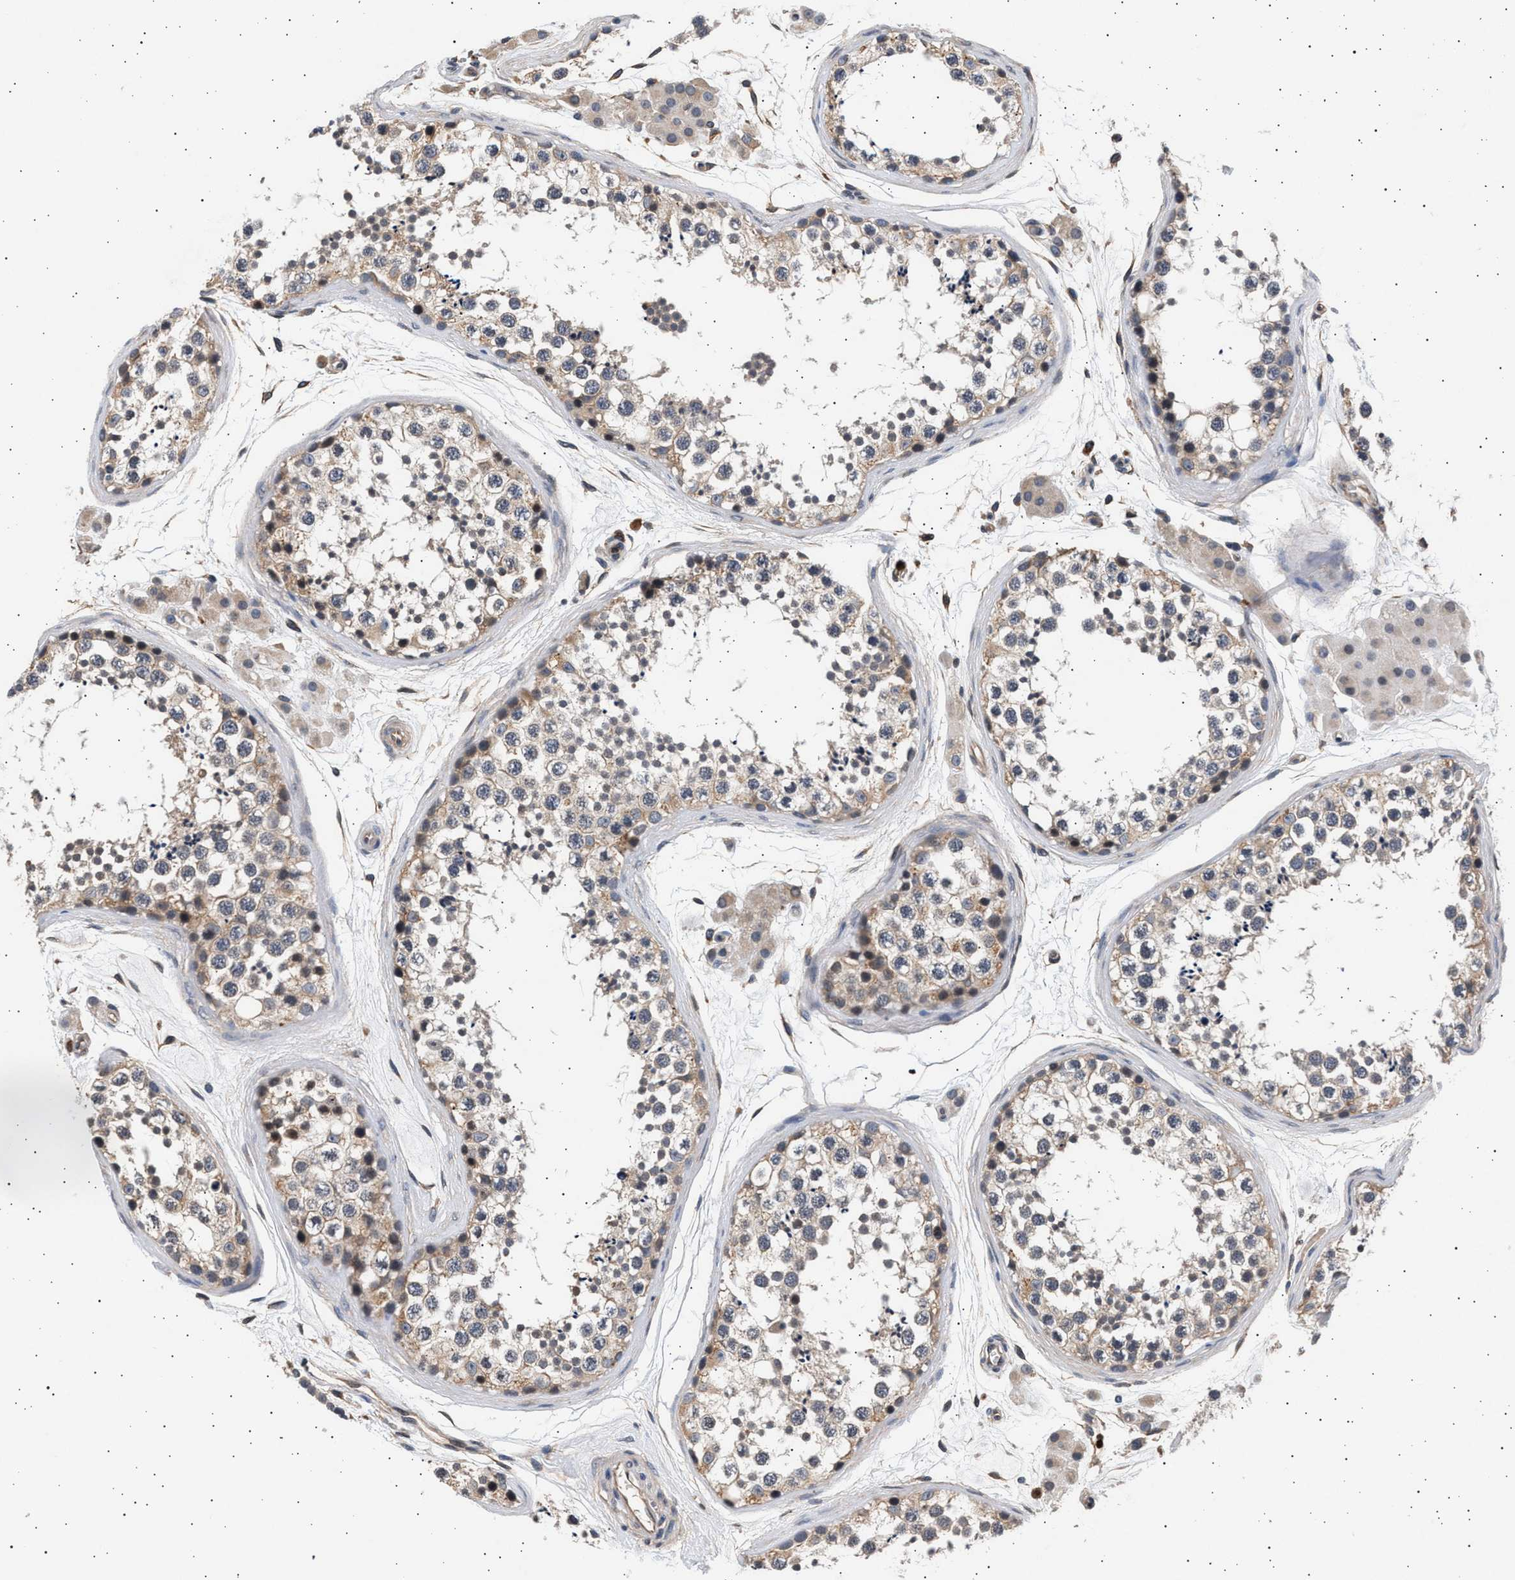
{"staining": {"intensity": "weak", "quantity": "25%-75%", "location": "cytoplasmic/membranous"}, "tissue": "testis", "cell_type": "Cells in seminiferous ducts", "image_type": "normal", "snomed": [{"axis": "morphology", "description": "Normal tissue, NOS"}, {"axis": "topography", "description": "Testis"}], "caption": "The histopathology image demonstrates immunohistochemical staining of unremarkable testis. There is weak cytoplasmic/membranous expression is present in approximately 25%-75% of cells in seminiferous ducts.", "gene": "GRAP2", "patient": {"sex": "male", "age": 56}}